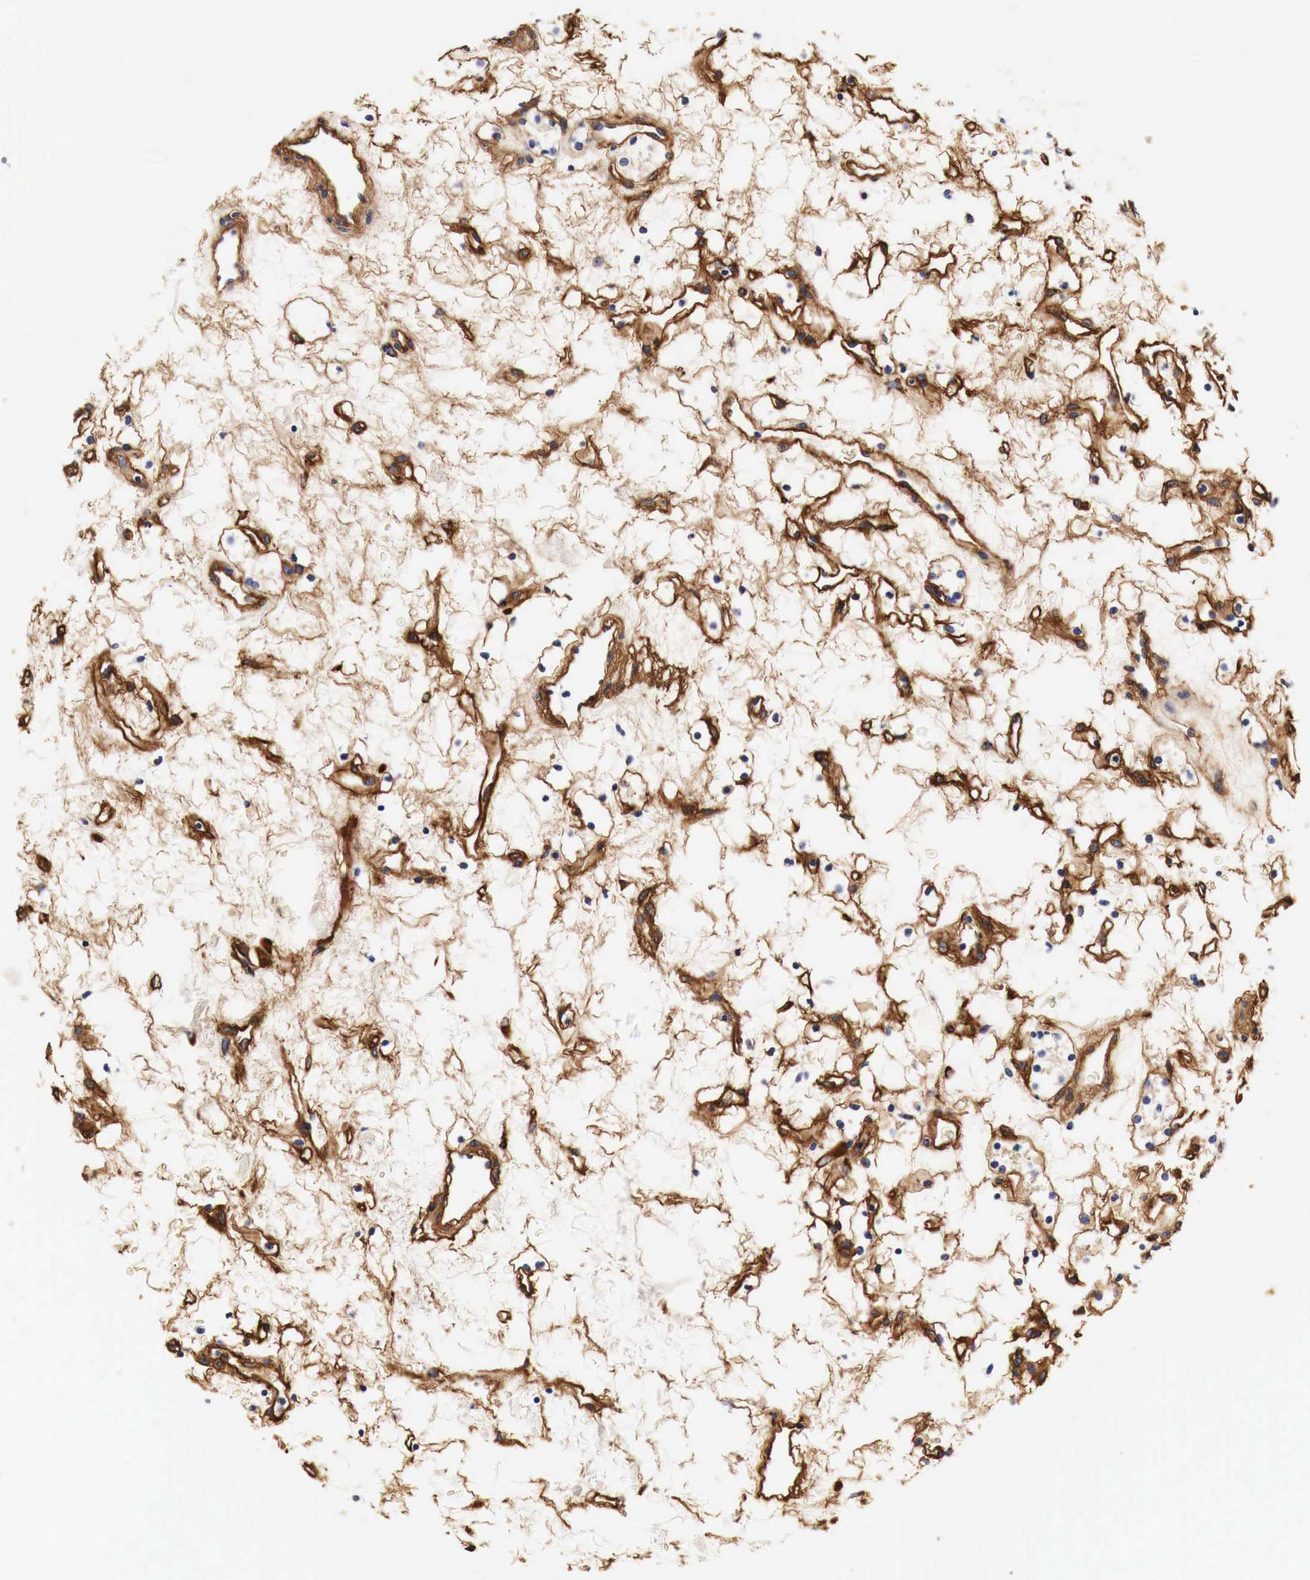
{"staining": {"intensity": "moderate", "quantity": "<25%", "location": "cytoplasmic/membranous"}, "tissue": "renal cancer", "cell_type": "Tumor cells", "image_type": "cancer", "snomed": [{"axis": "morphology", "description": "Adenocarcinoma, NOS"}, {"axis": "topography", "description": "Kidney"}], "caption": "A high-resolution image shows IHC staining of renal cancer (adenocarcinoma), which demonstrates moderate cytoplasmic/membranous staining in about <25% of tumor cells.", "gene": "LAMB2", "patient": {"sex": "female", "age": 60}}